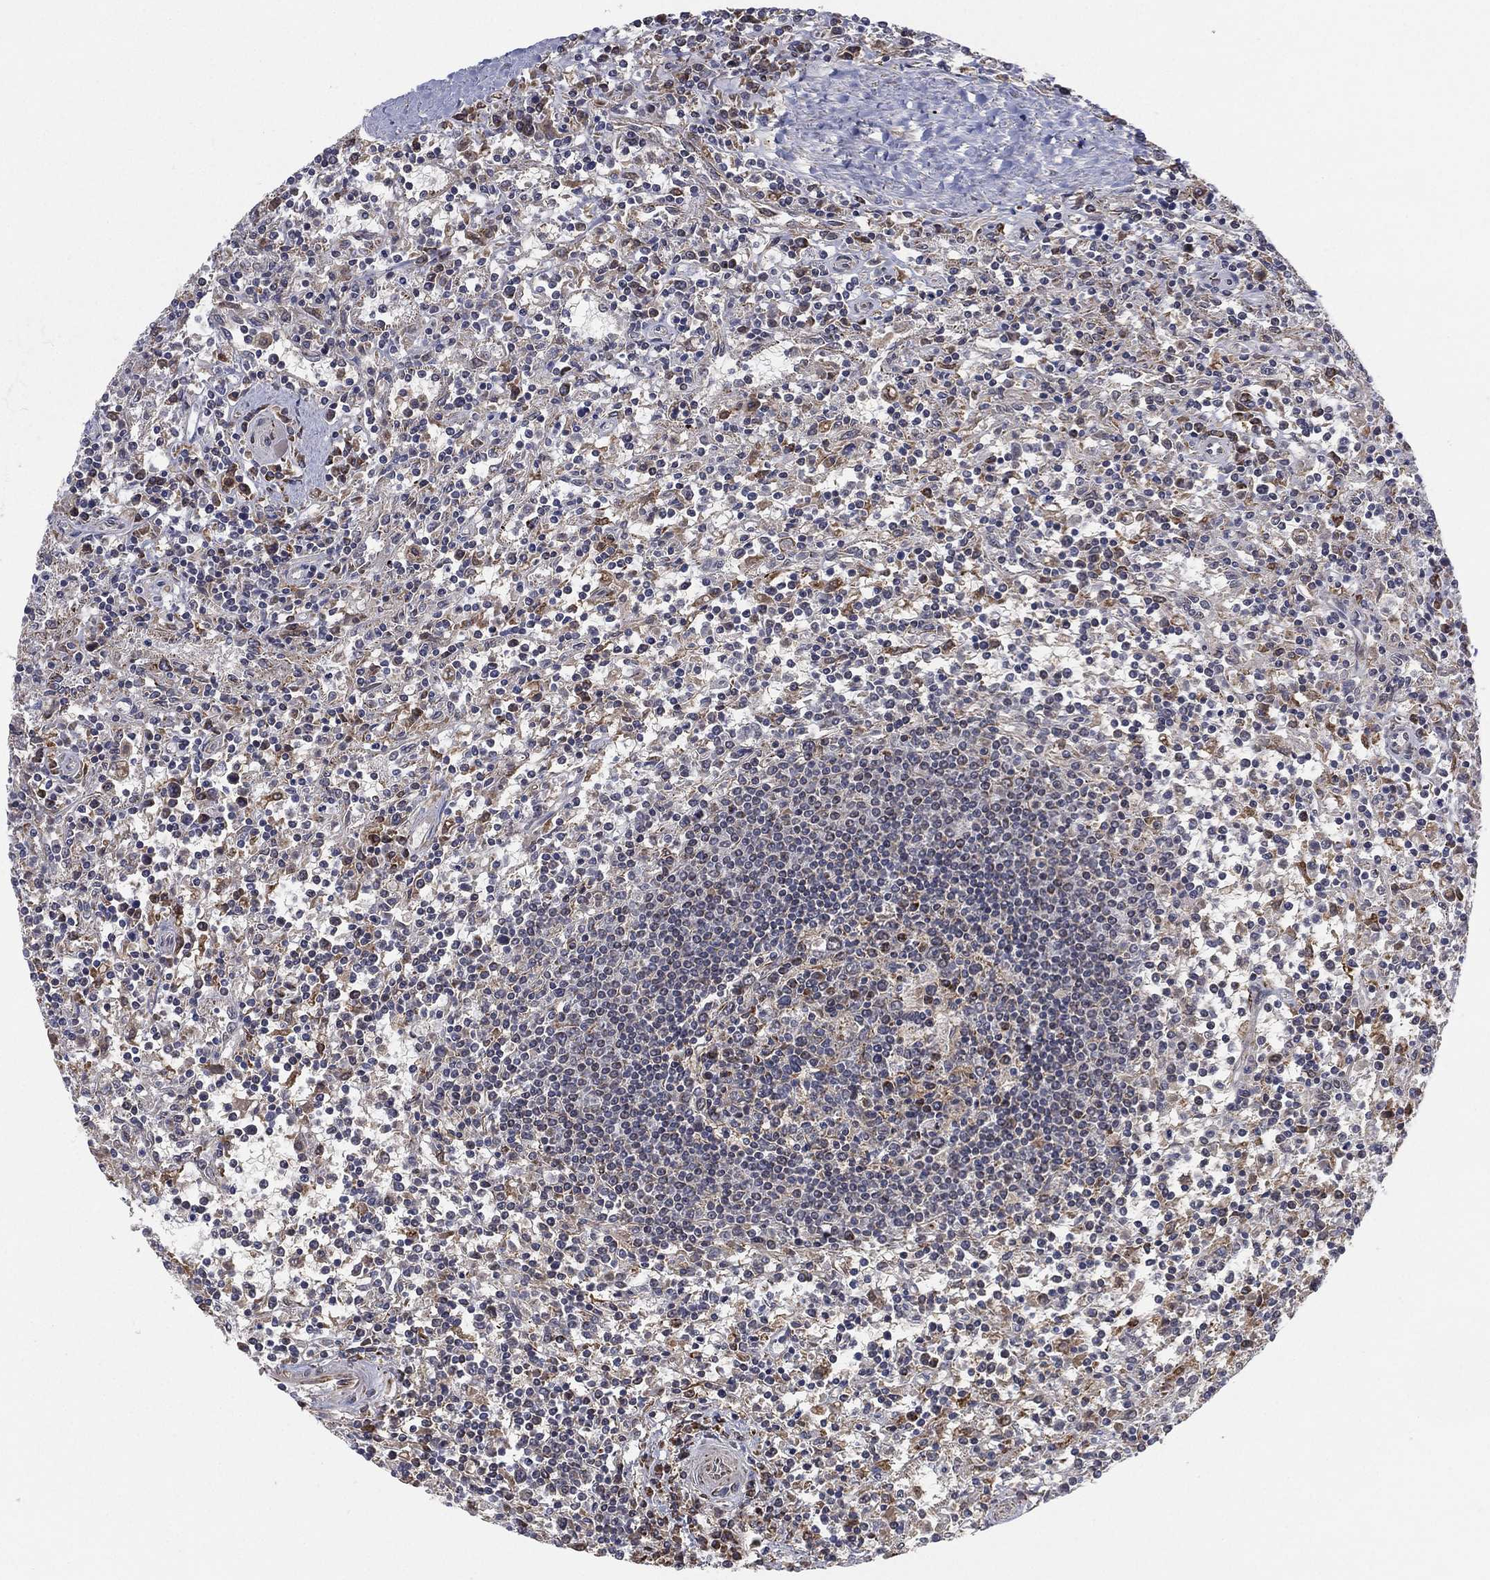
{"staining": {"intensity": "negative", "quantity": "none", "location": "none"}, "tissue": "lymphoma", "cell_type": "Tumor cells", "image_type": "cancer", "snomed": [{"axis": "morphology", "description": "Malignant lymphoma, non-Hodgkin's type, Low grade"}, {"axis": "topography", "description": "Spleen"}], "caption": "Immunohistochemical staining of lymphoma displays no significant staining in tumor cells. (Stains: DAB (3,3'-diaminobenzidine) immunohistochemistry with hematoxylin counter stain, Microscopy: brightfield microscopy at high magnification).", "gene": "PSMG4", "patient": {"sex": "male", "age": 62}}